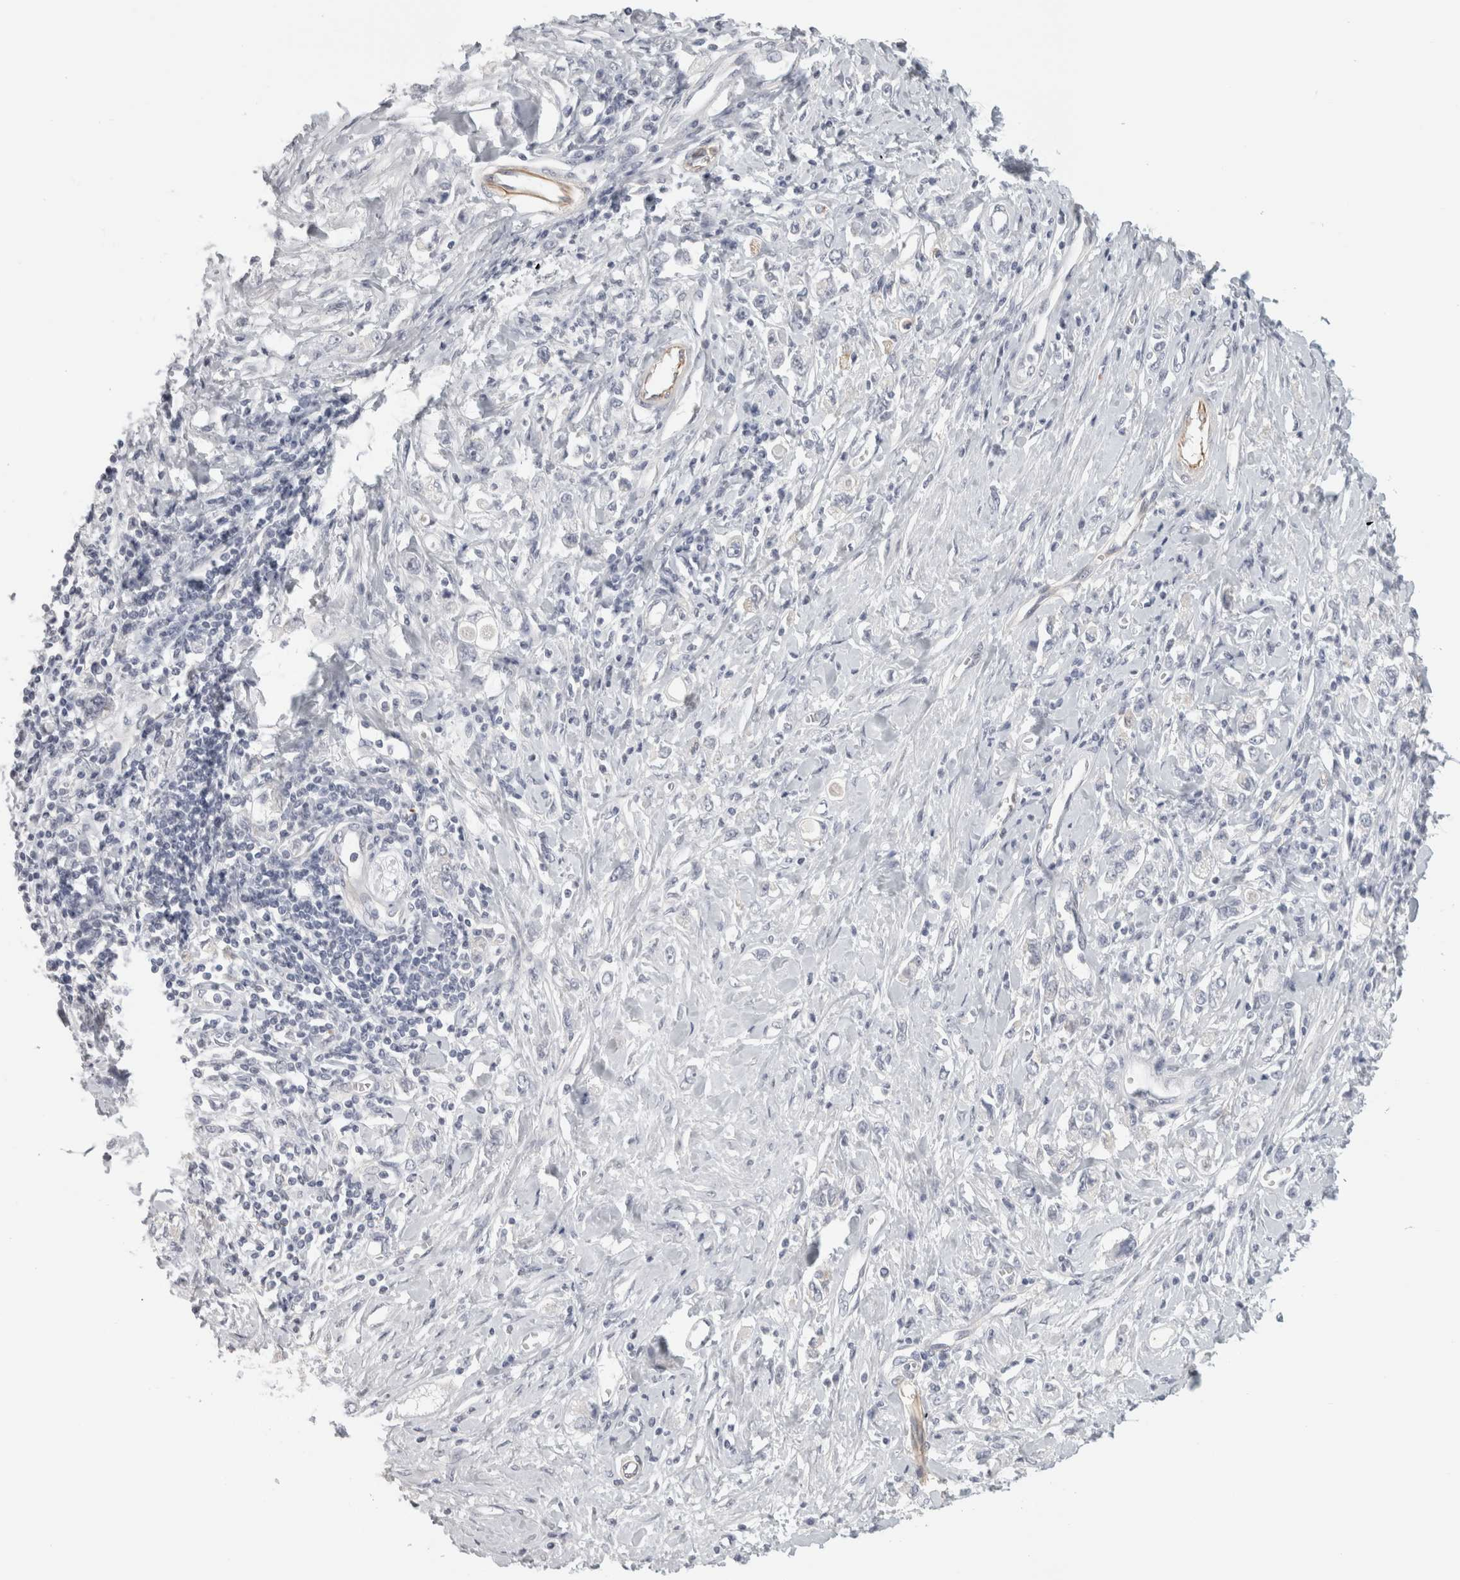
{"staining": {"intensity": "negative", "quantity": "none", "location": "none"}, "tissue": "stomach cancer", "cell_type": "Tumor cells", "image_type": "cancer", "snomed": [{"axis": "morphology", "description": "Adenocarcinoma, NOS"}, {"axis": "topography", "description": "Stomach"}], "caption": "DAB immunohistochemical staining of human stomach cancer (adenocarcinoma) displays no significant positivity in tumor cells. (Immunohistochemistry (ihc), brightfield microscopy, high magnification).", "gene": "FBLIM1", "patient": {"sex": "female", "age": 76}}